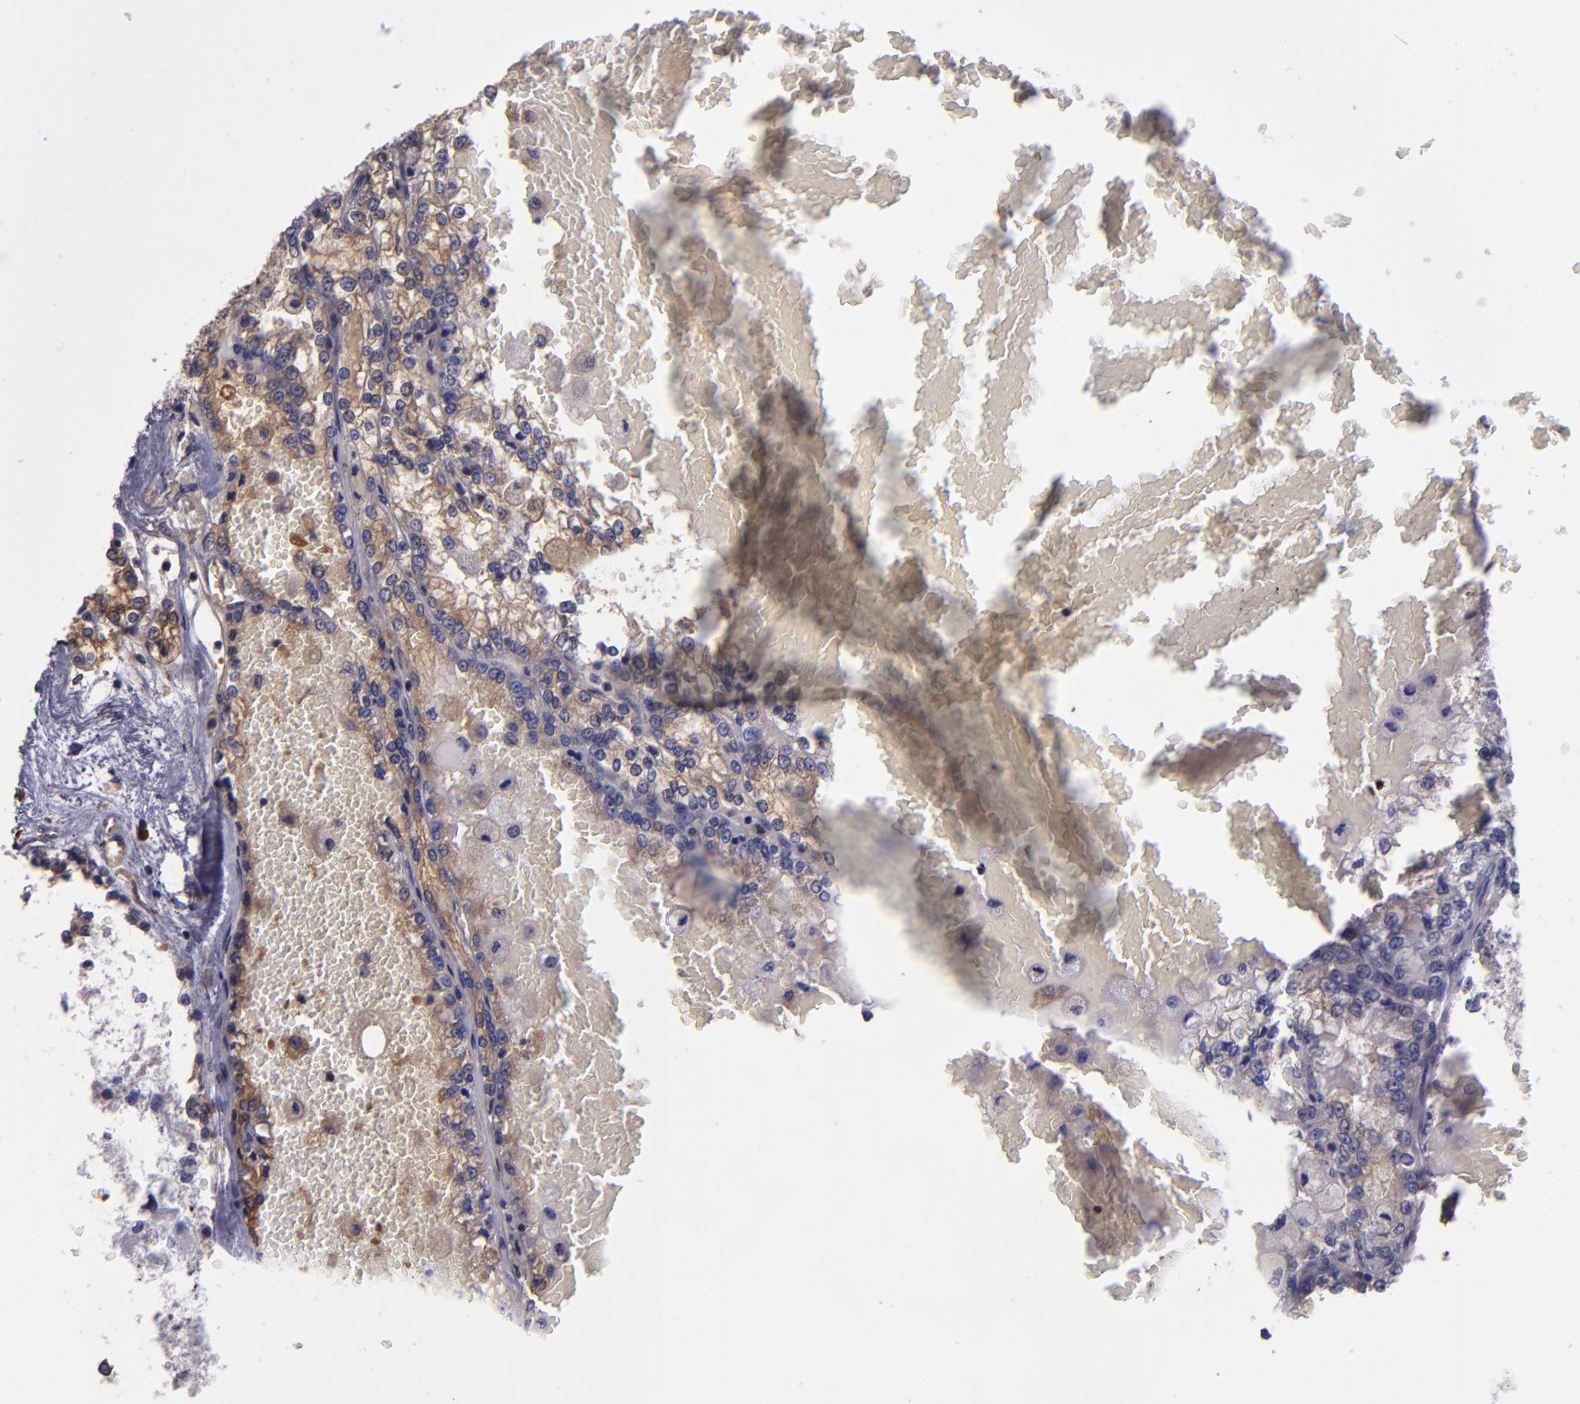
{"staining": {"intensity": "weak", "quantity": "25%-75%", "location": "cytoplasmic/membranous"}, "tissue": "renal cancer", "cell_type": "Tumor cells", "image_type": "cancer", "snomed": [{"axis": "morphology", "description": "Adenocarcinoma, NOS"}, {"axis": "topography", "description": "Kidney"}], "caption": "The immunohistochemical stain highlights weak cytoplasmic/membranous expression in tumor cells of renal adenocarcinoma tissue. The staining was performed using DAB, with brown indicating positive protein expression. Nuclei are stained blue with hematoxylin.", "gene": "CARS1", "patient": {"sex": "female", "age": 56}}